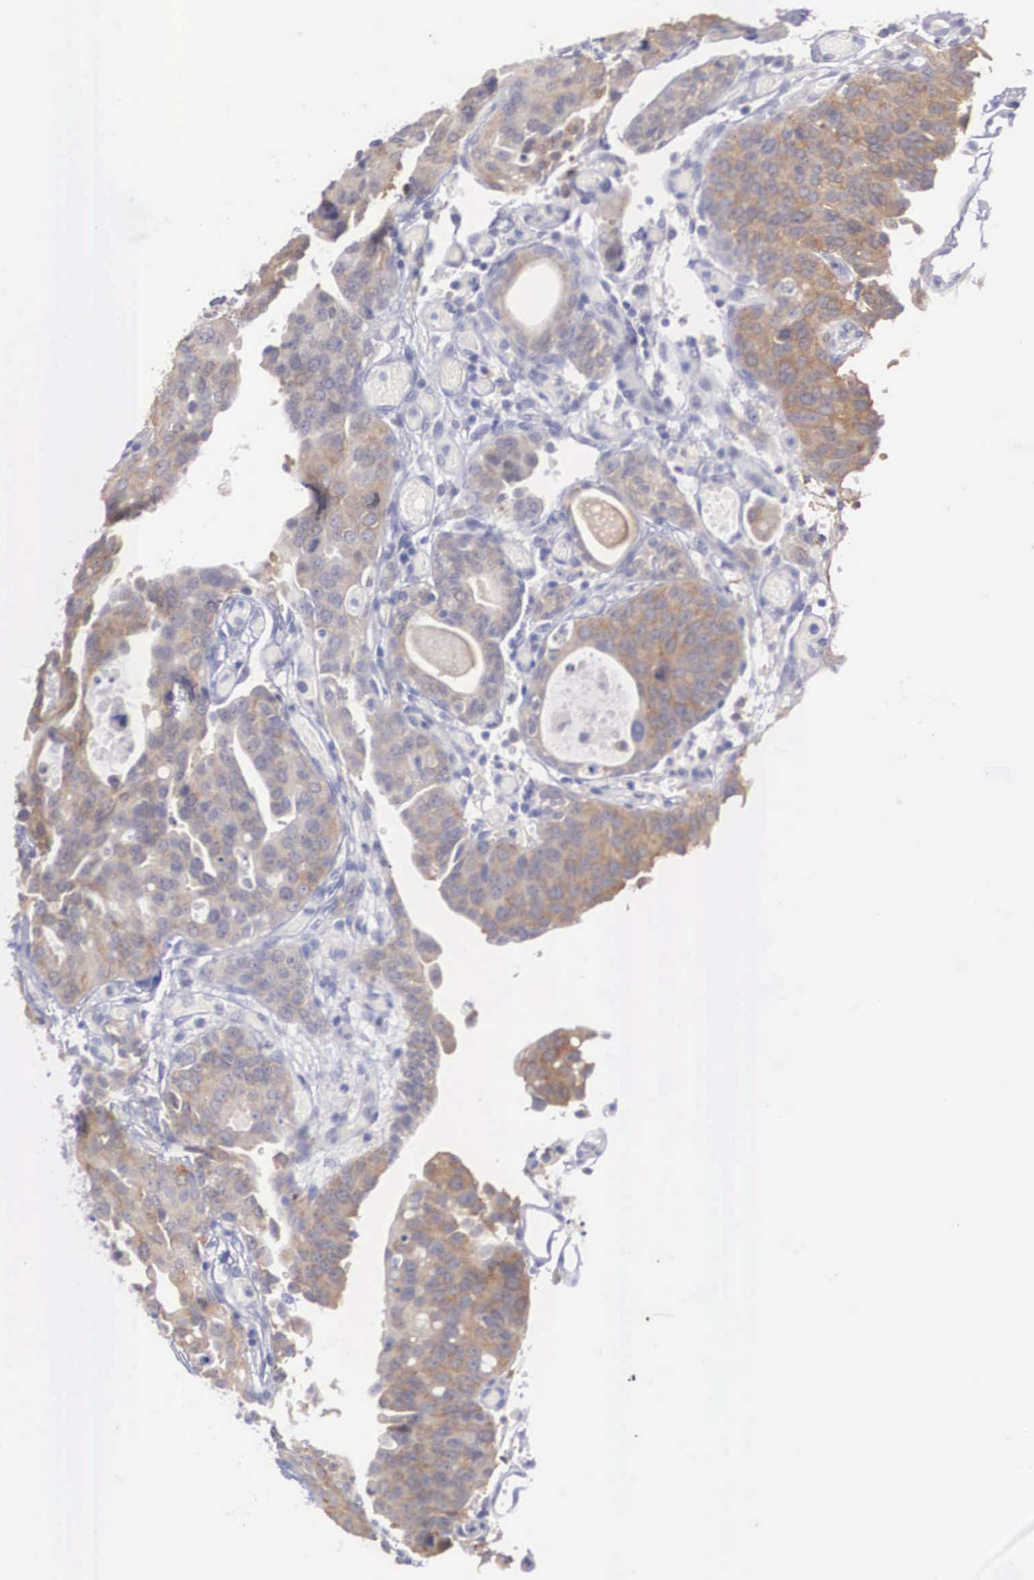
{"staining": {"intensity": "moderate", "quantity": "25%-75%", "location": "cytoplasmic/membranous"}, "tissue": "urothelial cancer", "cell_type": "Tumor cells", "image_type": "cancer", "snomed": [{"axis": "morphology", "description": "Urothelial carcinoma, High grade"}, {"axis": "topography", "description": "Urinary bladder"}], "caption": "This photomicrograph exhibits IHC staining of human urothelial cancer, with medium moderate cytoplasmic/membranous positivity in approximately 25%-75% of tumor cells.", "gene": "REPS2", "patient": {"sex": "male", "age": 78}}